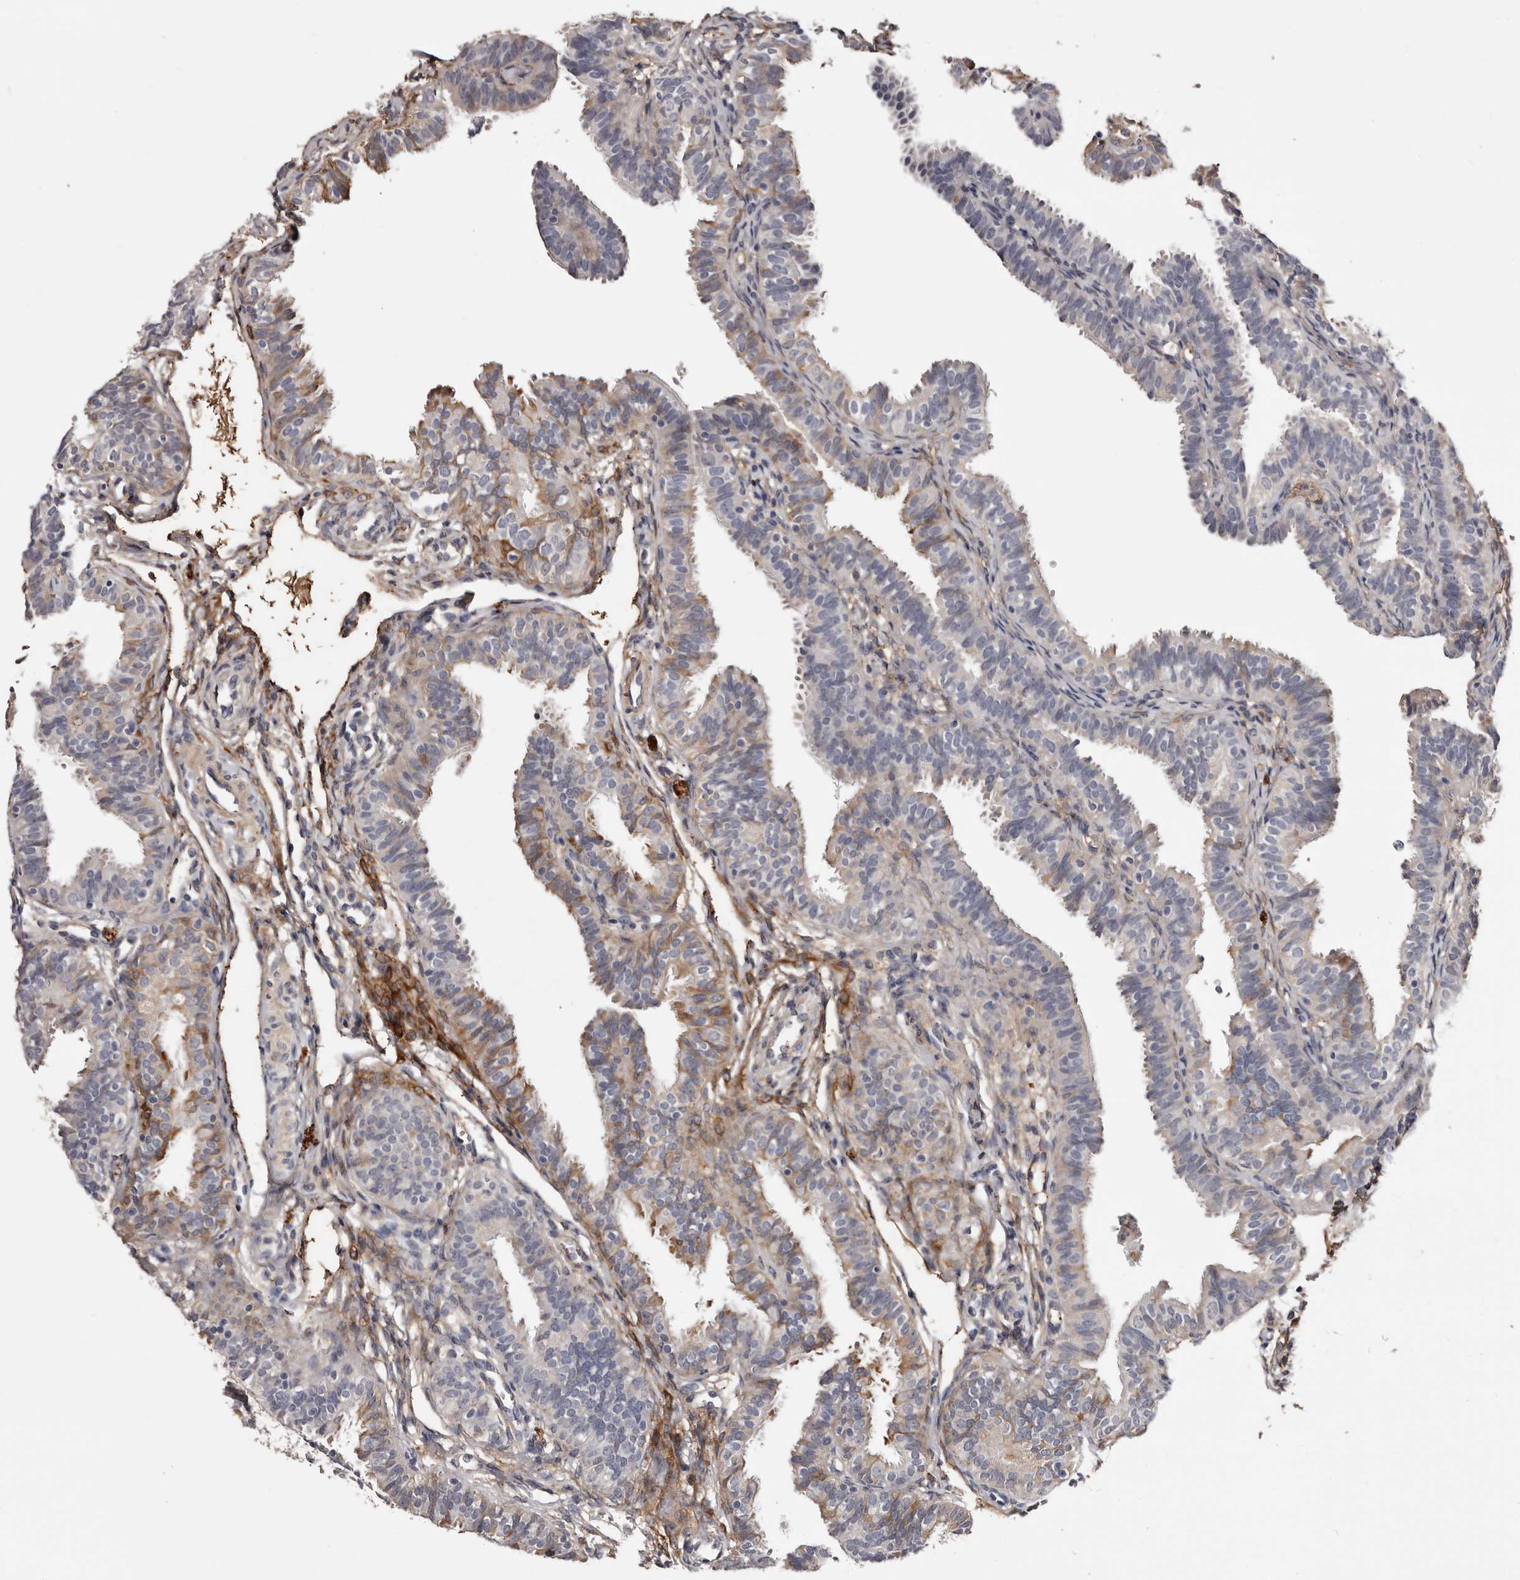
{"staining": {"intensity": "moderate", "quantity": "<25%", "location": "cytoplasmic/membranous"}, "tissue": "fallopian tube", "cell_type": "Glandular cells", "image_type": "normal", "snomed": [{"axis": "morphology", "description": "Normal tissue, NOS"}, {"axis": "topography", "description": "Fallopian tube"}], "caption": "Moderate cytoplasmic/membranous expression for a protein is seen in about <25% of glandular cells of benign fallopian tube using IHC.", "gene": "CYP1B1", "patient": {"sex": "female", "age": 35}}